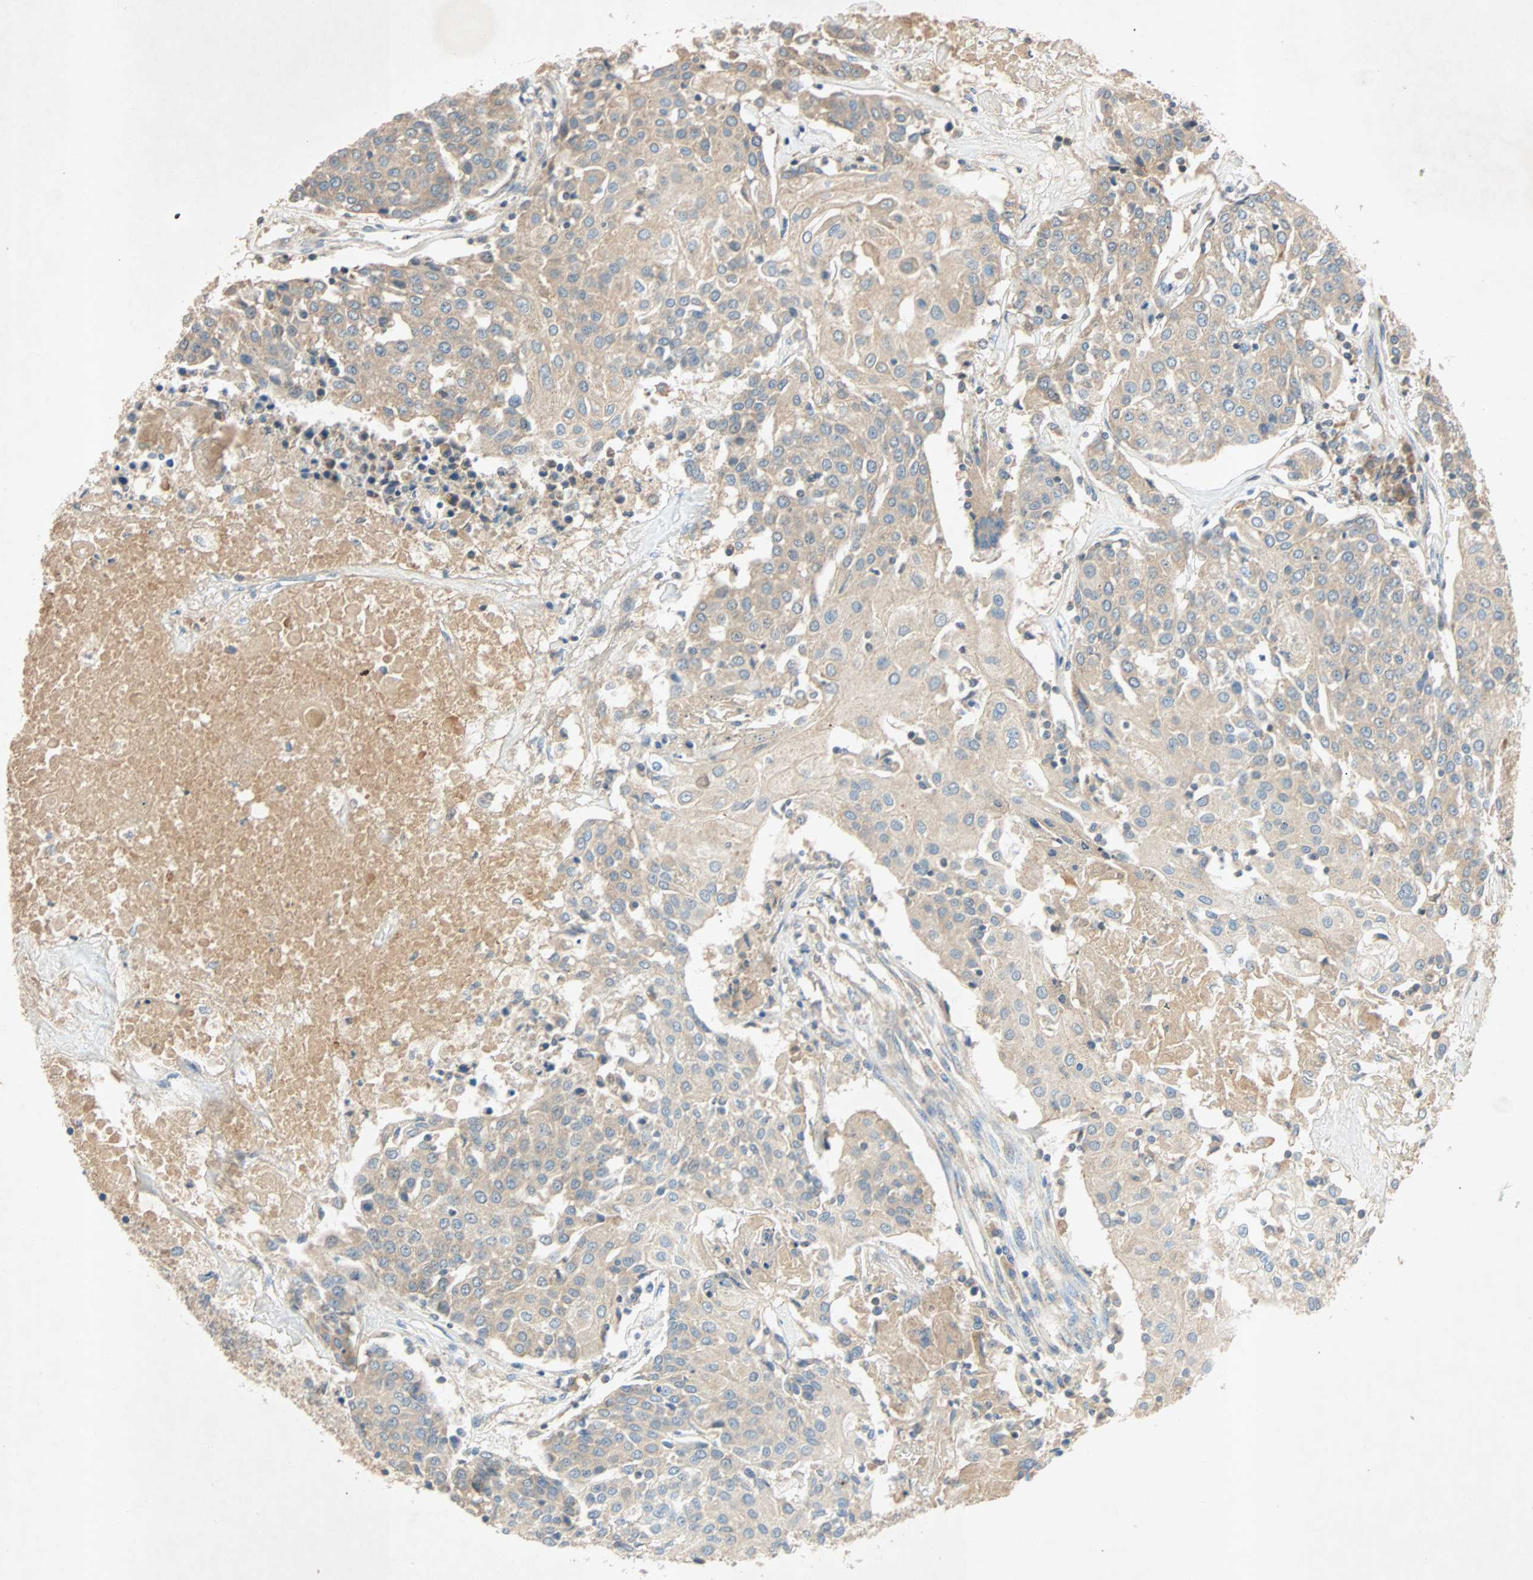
{"staining": {"intensity": "weak", "quantity": ">75%", "location": "cytoplasmic/membranous"}, "tissue": "urothelial cancer", "cell_type": "Tumor cells", "image_type": "cancer", "snomed": [{"axis": "morphology", "description": "Urothelial carcinoma, High grade"}, {"axis": "topography", "description": "Urinary bladder"}], "caption": "Brown immunohistochemical staining in human high-grade urothelial carcinoma demonstrates weak cytoplasmic/membranous positivity in approximately >75% of tumor cells. (DAB = brown stain, brightfield microscopy at high magnification).", "gene": "XYLT1", "patient": {"sex": "female", "age": 85}}